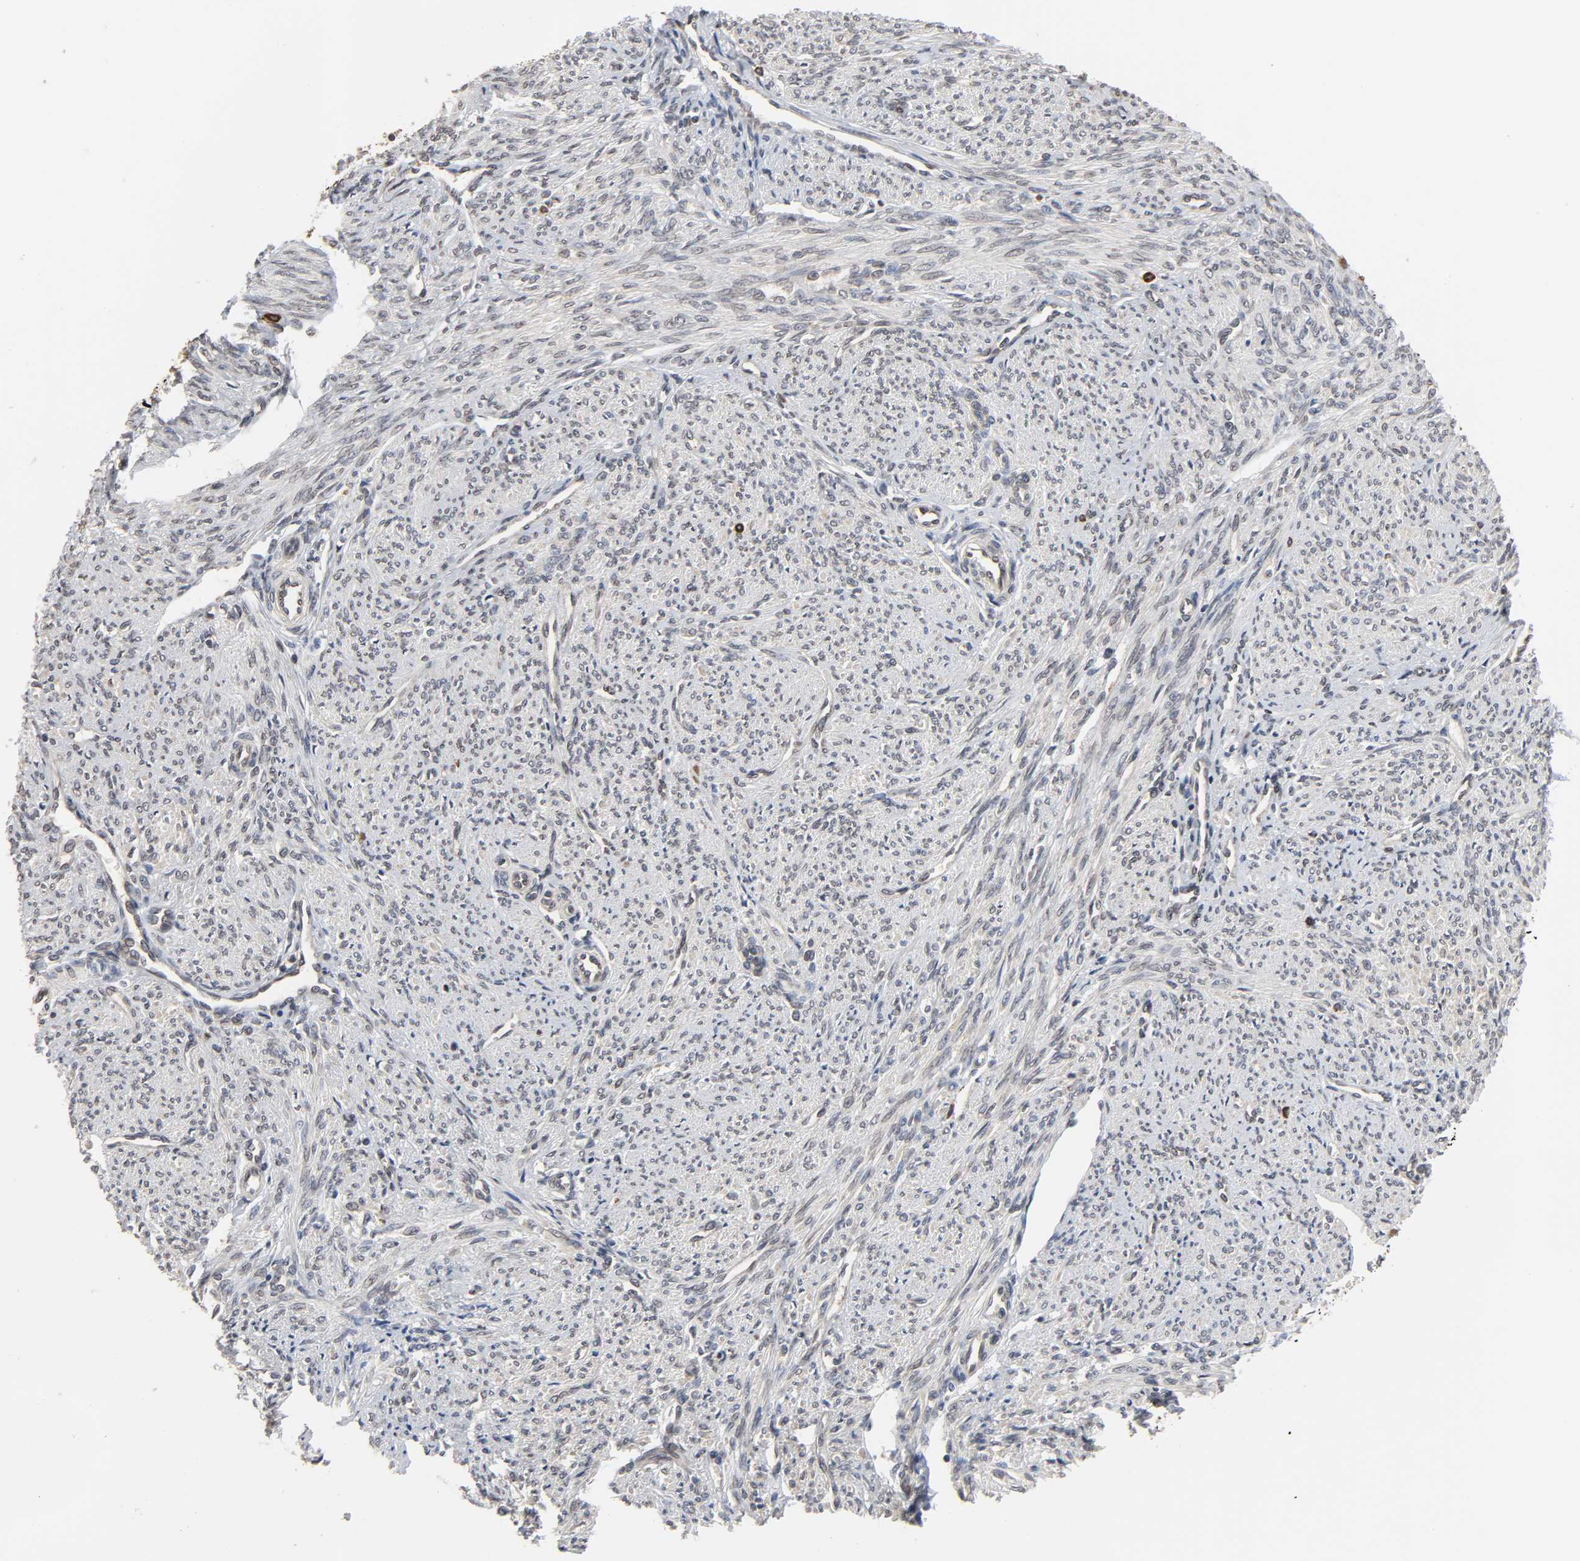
{"staining": {"intensity": "moderate", "quantity": ">75%", "location": "cytoplasmic/membranous,nuclear"}, "tissue": "smooth muscle", "cell_type": "Smooth muscle cells", "image_type": "normal", "snomed": [{"axis": "morphology", "description": "Normal tissue, NOS"}, {"axis": "topography", "description": "Smooth muscle"}], "caption": "Immunohistochemical staining of normal human smooth muscle demonstrates moderate cytoplasmic/membranous,nuclear protein staining in about >75% of smooth muscle cells. Nuclei are stained in blue.", "gene": "CCDC175", "patient": {"sex": "female", "age": 65}}